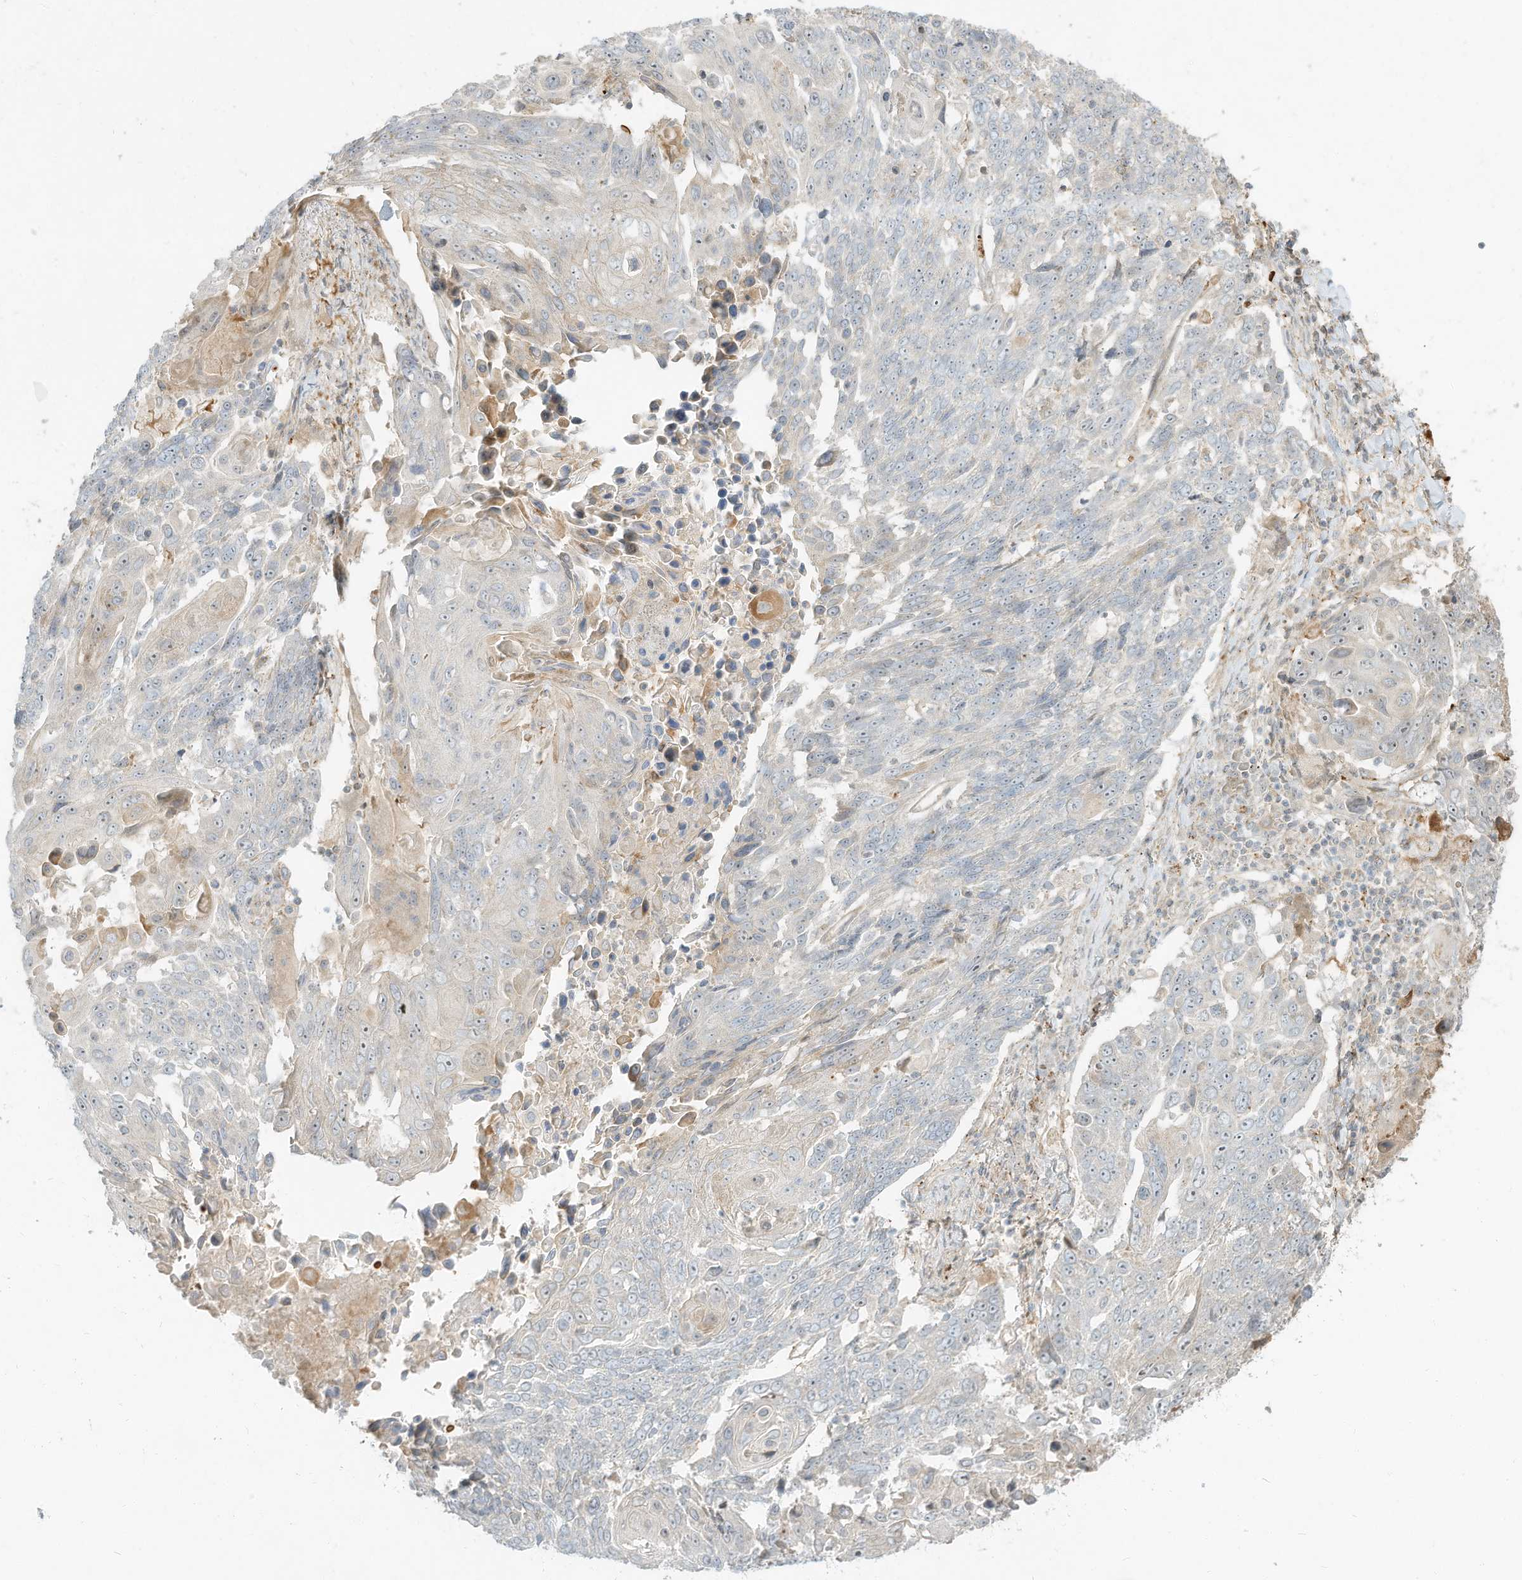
{"staining": {"intensity": "negative", "quantity": "none", "location": "none"}, "tissue": "lung cancer", "cell_type": "Tumor cells", "image_type": "cancer", "snomed": [{"axis": "morphology", "description": "Squamous cell carcinoma, NOS"}, {"axis": "topography", "description": "Lung"}], "caption": "This is an IHC histopathology image of human squamous cell carcinoma (lung). There is no staining in tumor cells.", "gene": "OFD1", "patient": {"sex": "male", "age": 66}}